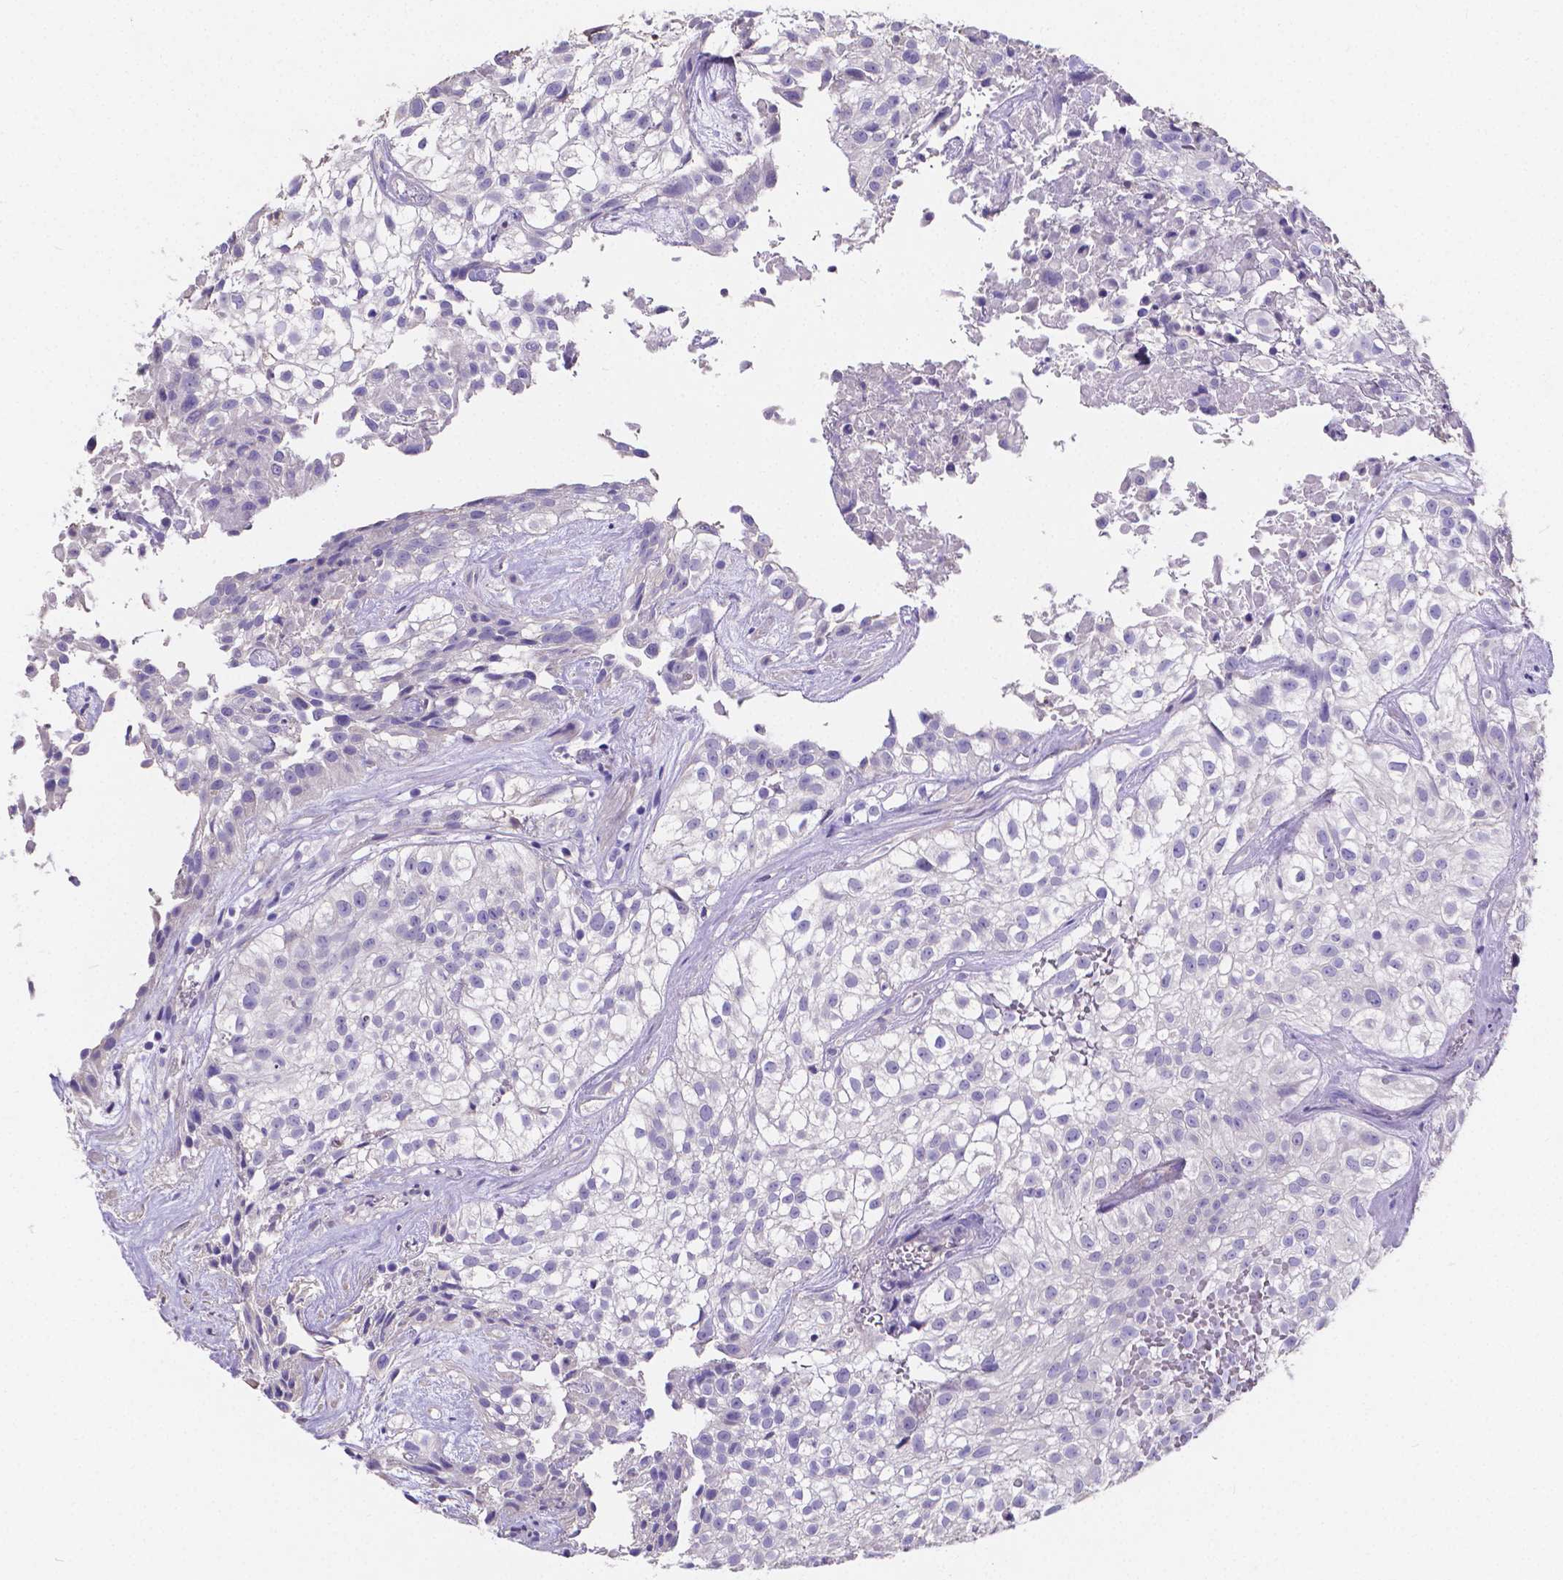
{"staining": {"intensity": "negative", "quantity": "none", "location": "none"}, "tissue": "urothelial cancer", "cell_type": "Tumor cells", "image_type": "cancer", "snomed": [{"axis": "morphology", "description": "Urothelial carcinoma, High grade"}, {"axis": "topography", "description": "Urinary bladder"}], "caption": "Micrograph shows no significant protein positivity in tumor cells of high-grade urothelial carcinoma.", "gene": "ATP6V1D", "patient": {"sex": "male", "age": 56}}